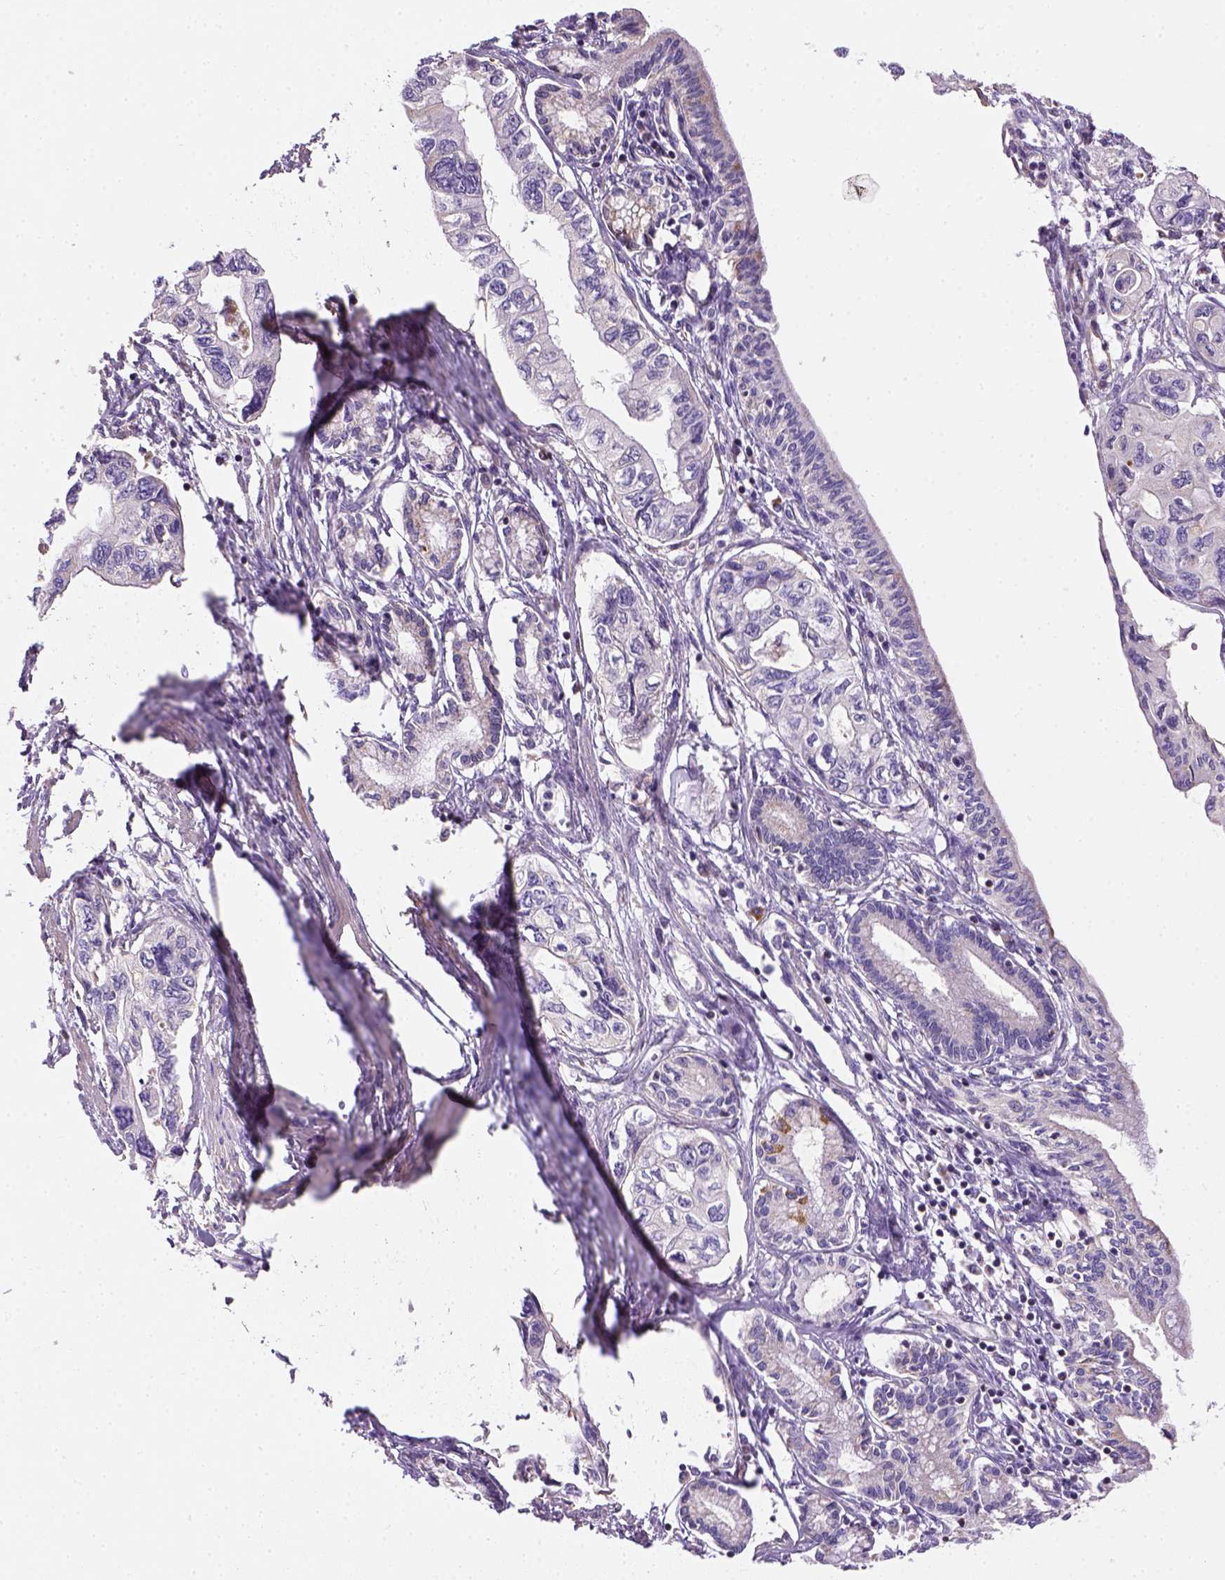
{"staining": {"intensity": "negative", "quantity": "none", "location": "none"}, "tissue": "pancreatic cancer", "cell_type": "Tumor cells", "image_type": "cancer", "snomed": [{"axis": "morphology", "description": "Adenocarcinoma, NOS"}, {"axis": "topography", "description": "Pancreas"}], "caption": "Immunohistochemical staining of human pancreatic cancer displays no significant expression in tumor cells.", "gene": "HTRA1", "patient": {"sex": "female", "age": 76}}